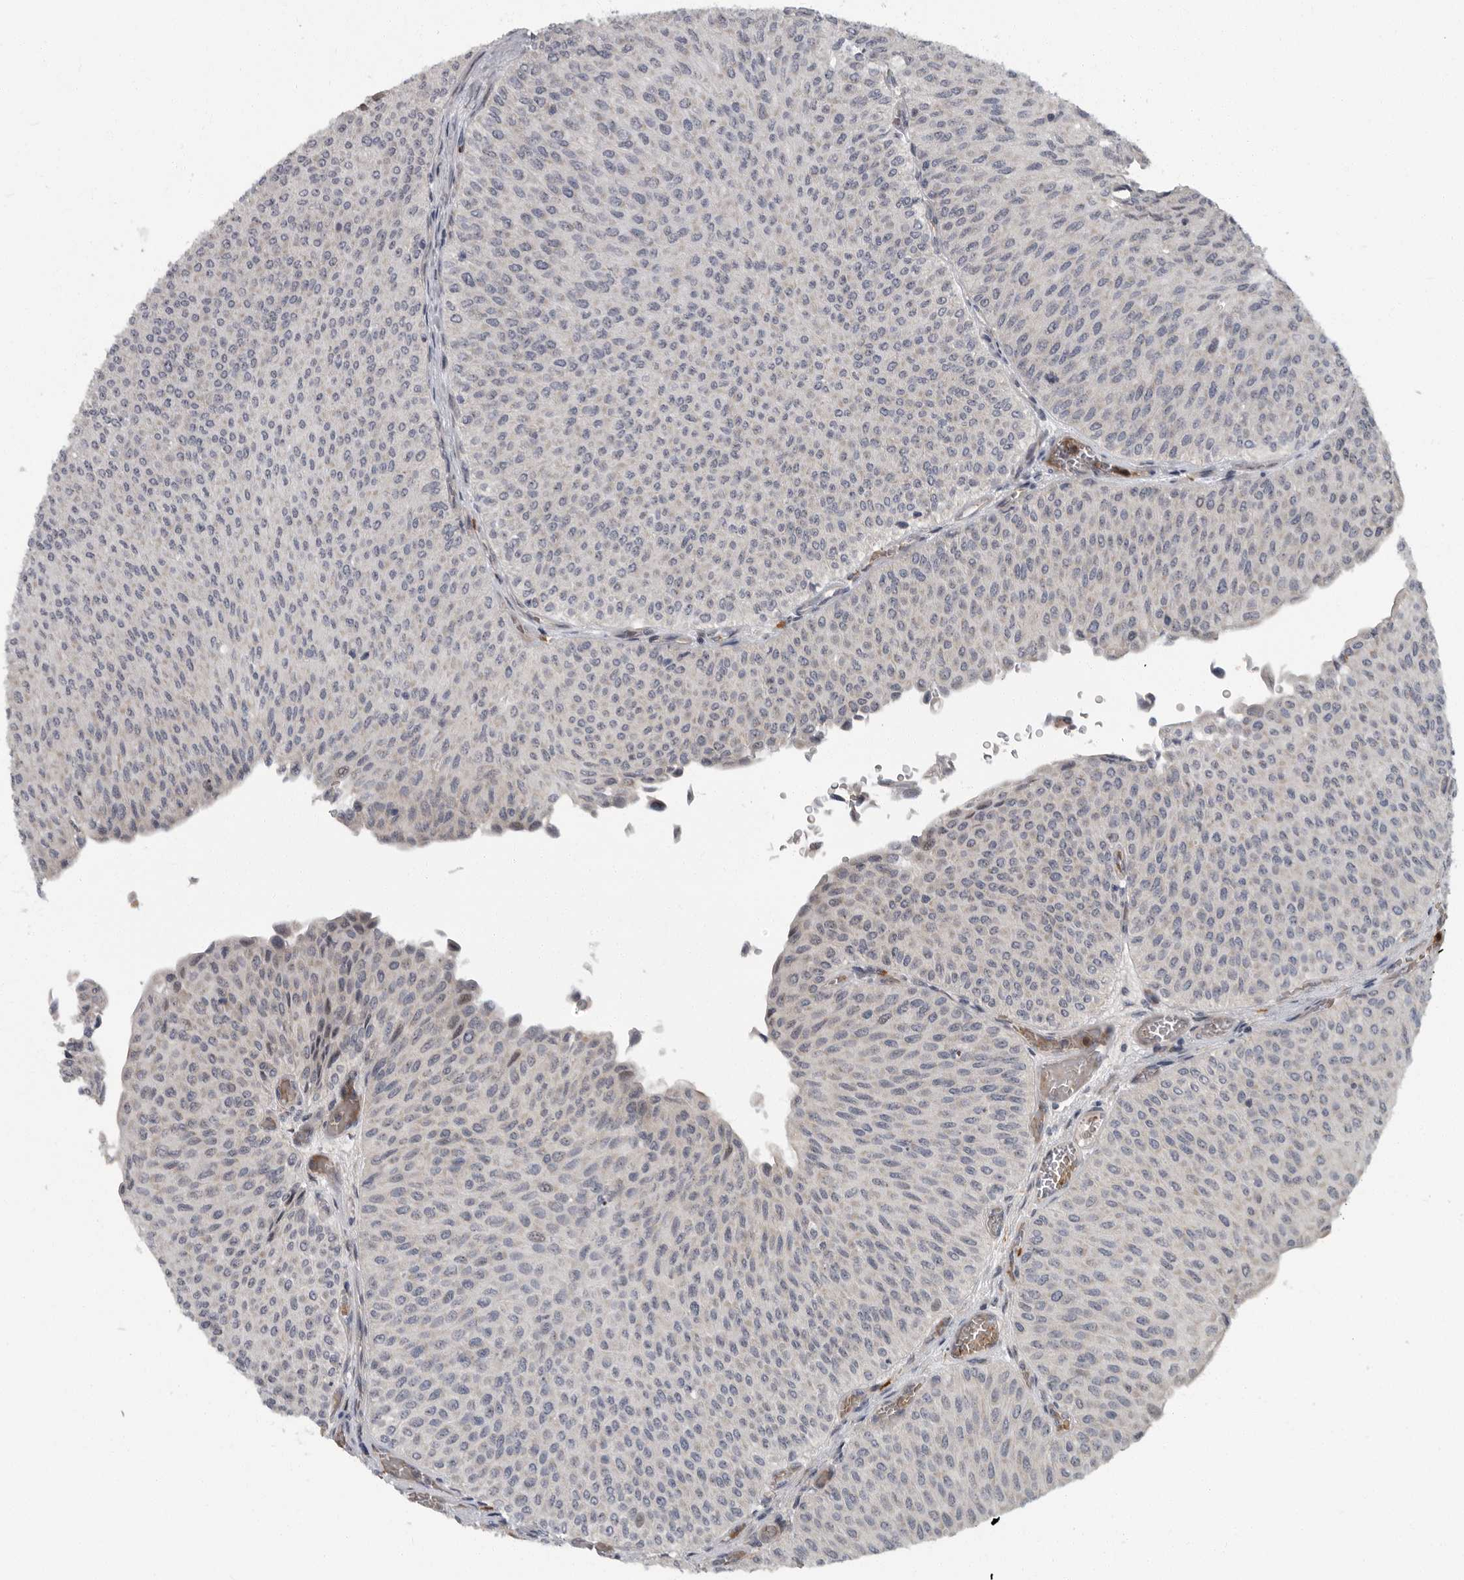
{"staining": {"intensity": "negative", "quantity": "none", "location": "none"}, "tissue": "urothelial cancer", "cell_type": "Tumor cells", "image_type": "cancer", "snomed": [{"axis": "morphology", "description": "Urothelial carcinoma, Low grade"}, {"axis": "topography", "description": "Urinary bladder"}], "caption": "This is an IHC micrograph of low-grade urothelial carcinoma. There is no positivity in tumor cells.", "gene": "PDCD11", "patient": {"sex": "male", "age": 78}}